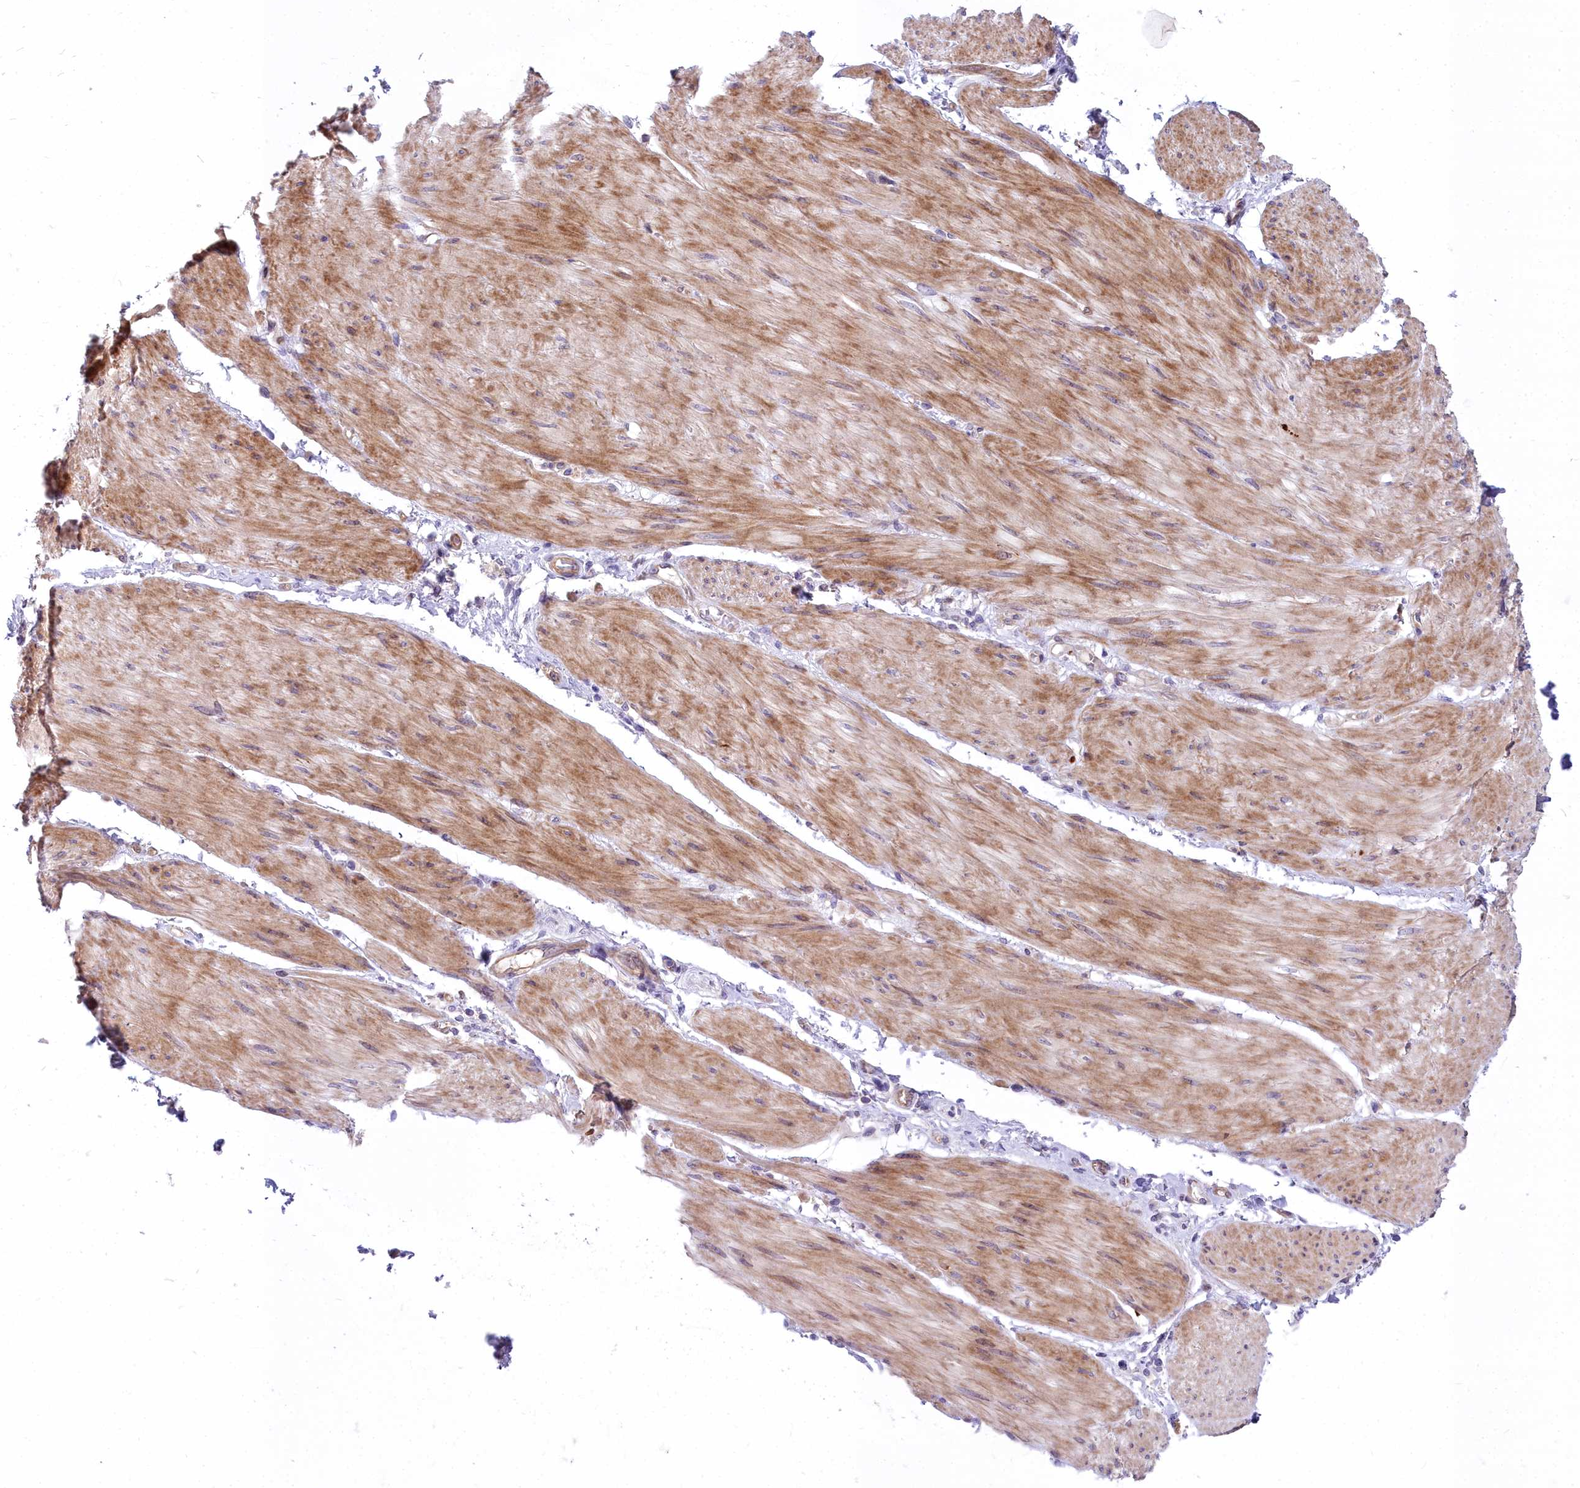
{"staining": {"intensity": "weak", "quantity": "<25%", "location": "cytoplasmic/membranous"}, "tissue": "stomach cancer", "cell_type": "Tumor cells", "image_type": "cancer", "snomed": [{"axis": "morphology", "description": "Adenocarcinoma, NOS"}, {"axis": "topography", "description": "Stomach"}], "caption": "Immunohistochemistry micrograph of adenocarcinoma (stomach) stained for a protein (brown), which reveals no staining in tumor cells.", "gene": "HLA-DOA", "patient": {"sex": "female", "age": 65}}